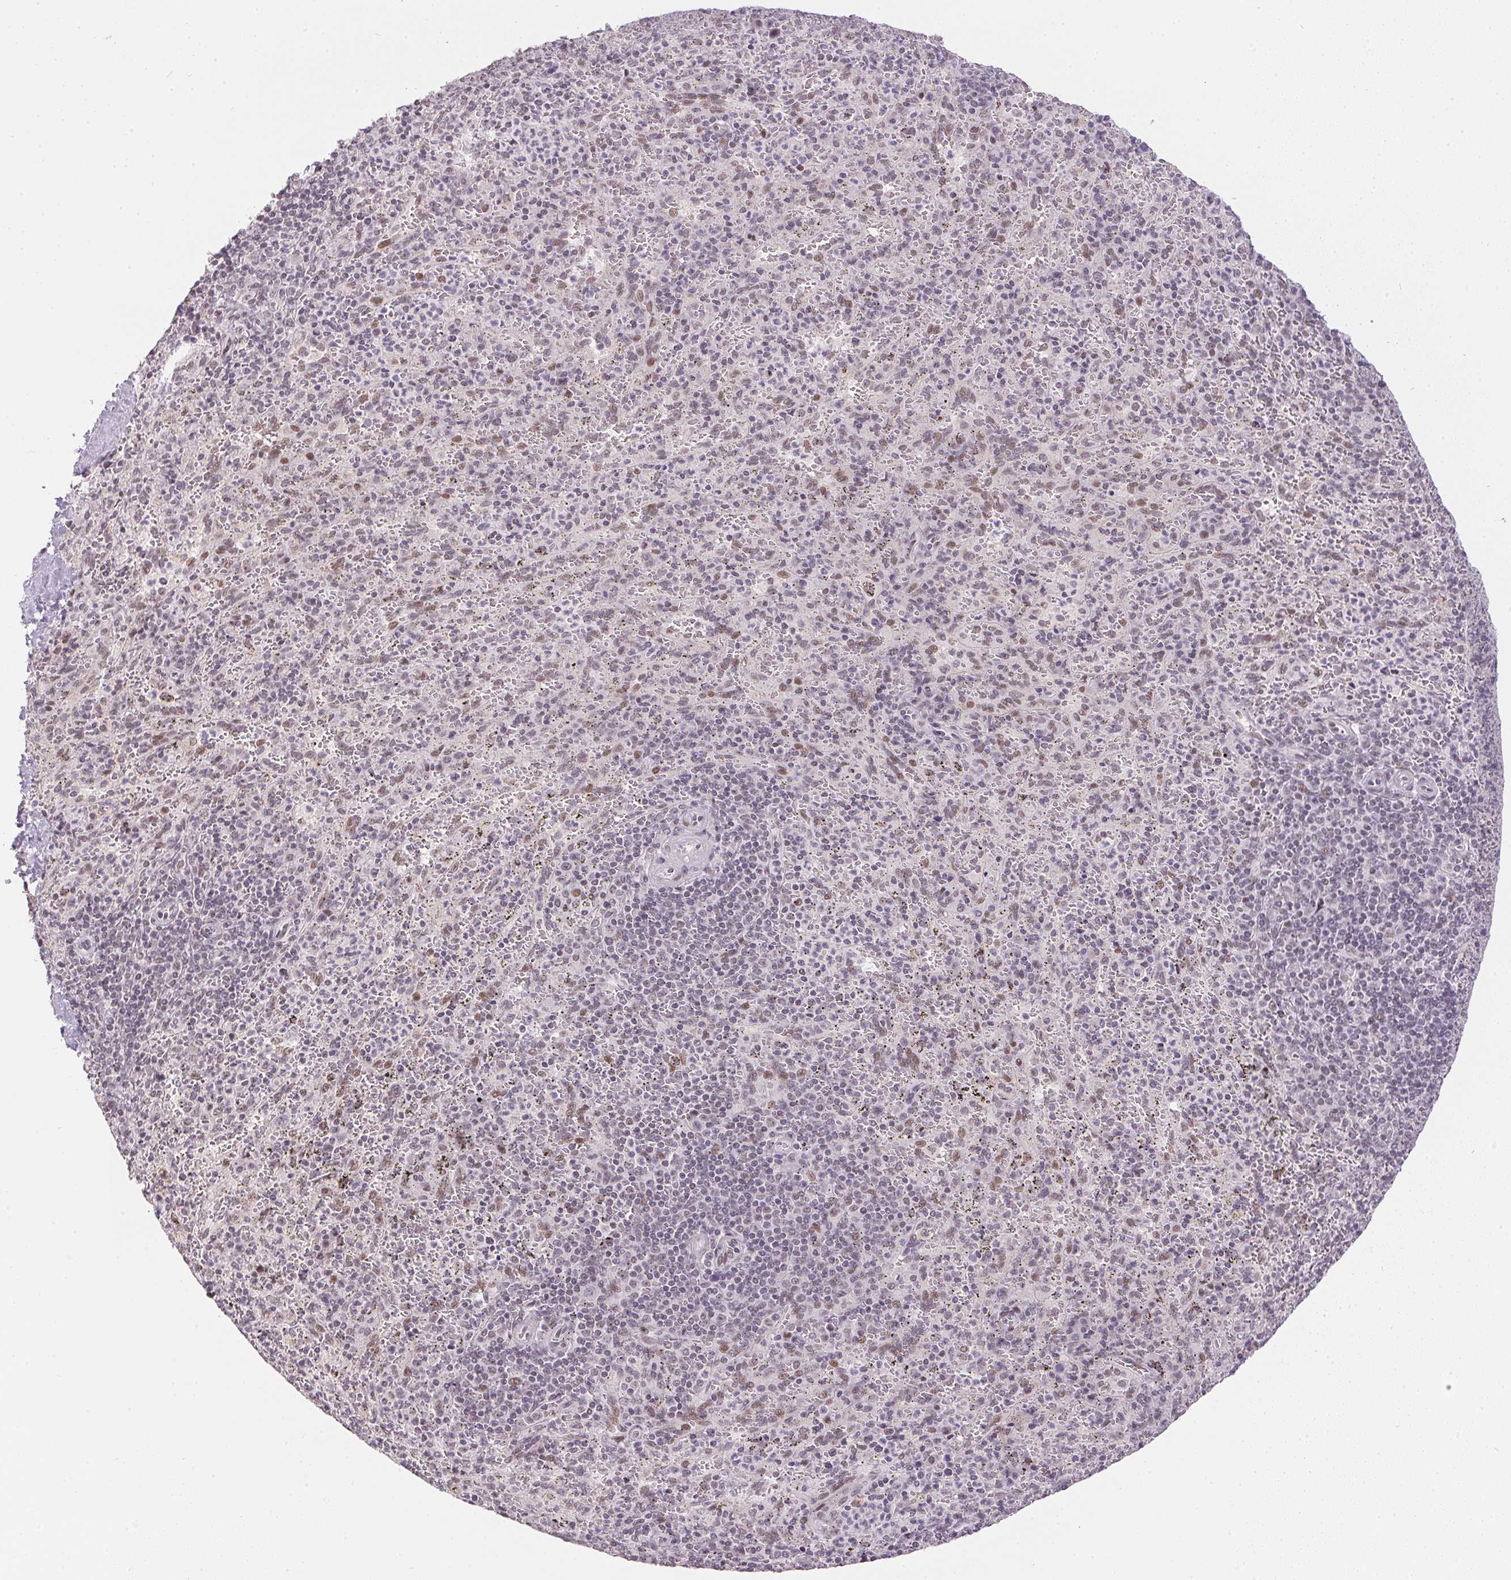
{"staining": {"intensity": "negative", "quantity": "none", "location": "none"}, "tissue": "spleen", "cell_type": "Cells in red pulp", "image_type": "normal", "snomed": [{"axis": "morphology", "description": "Normal tissue, NOS"}, {"axis": "topography", "description": "Spleen"}], "caption": "IHC of unremarkable spleen demonstrates no positivity in cells in red pulp.", "gene": "KDM4D", "patient": {"sex": "male", "age": 57}}